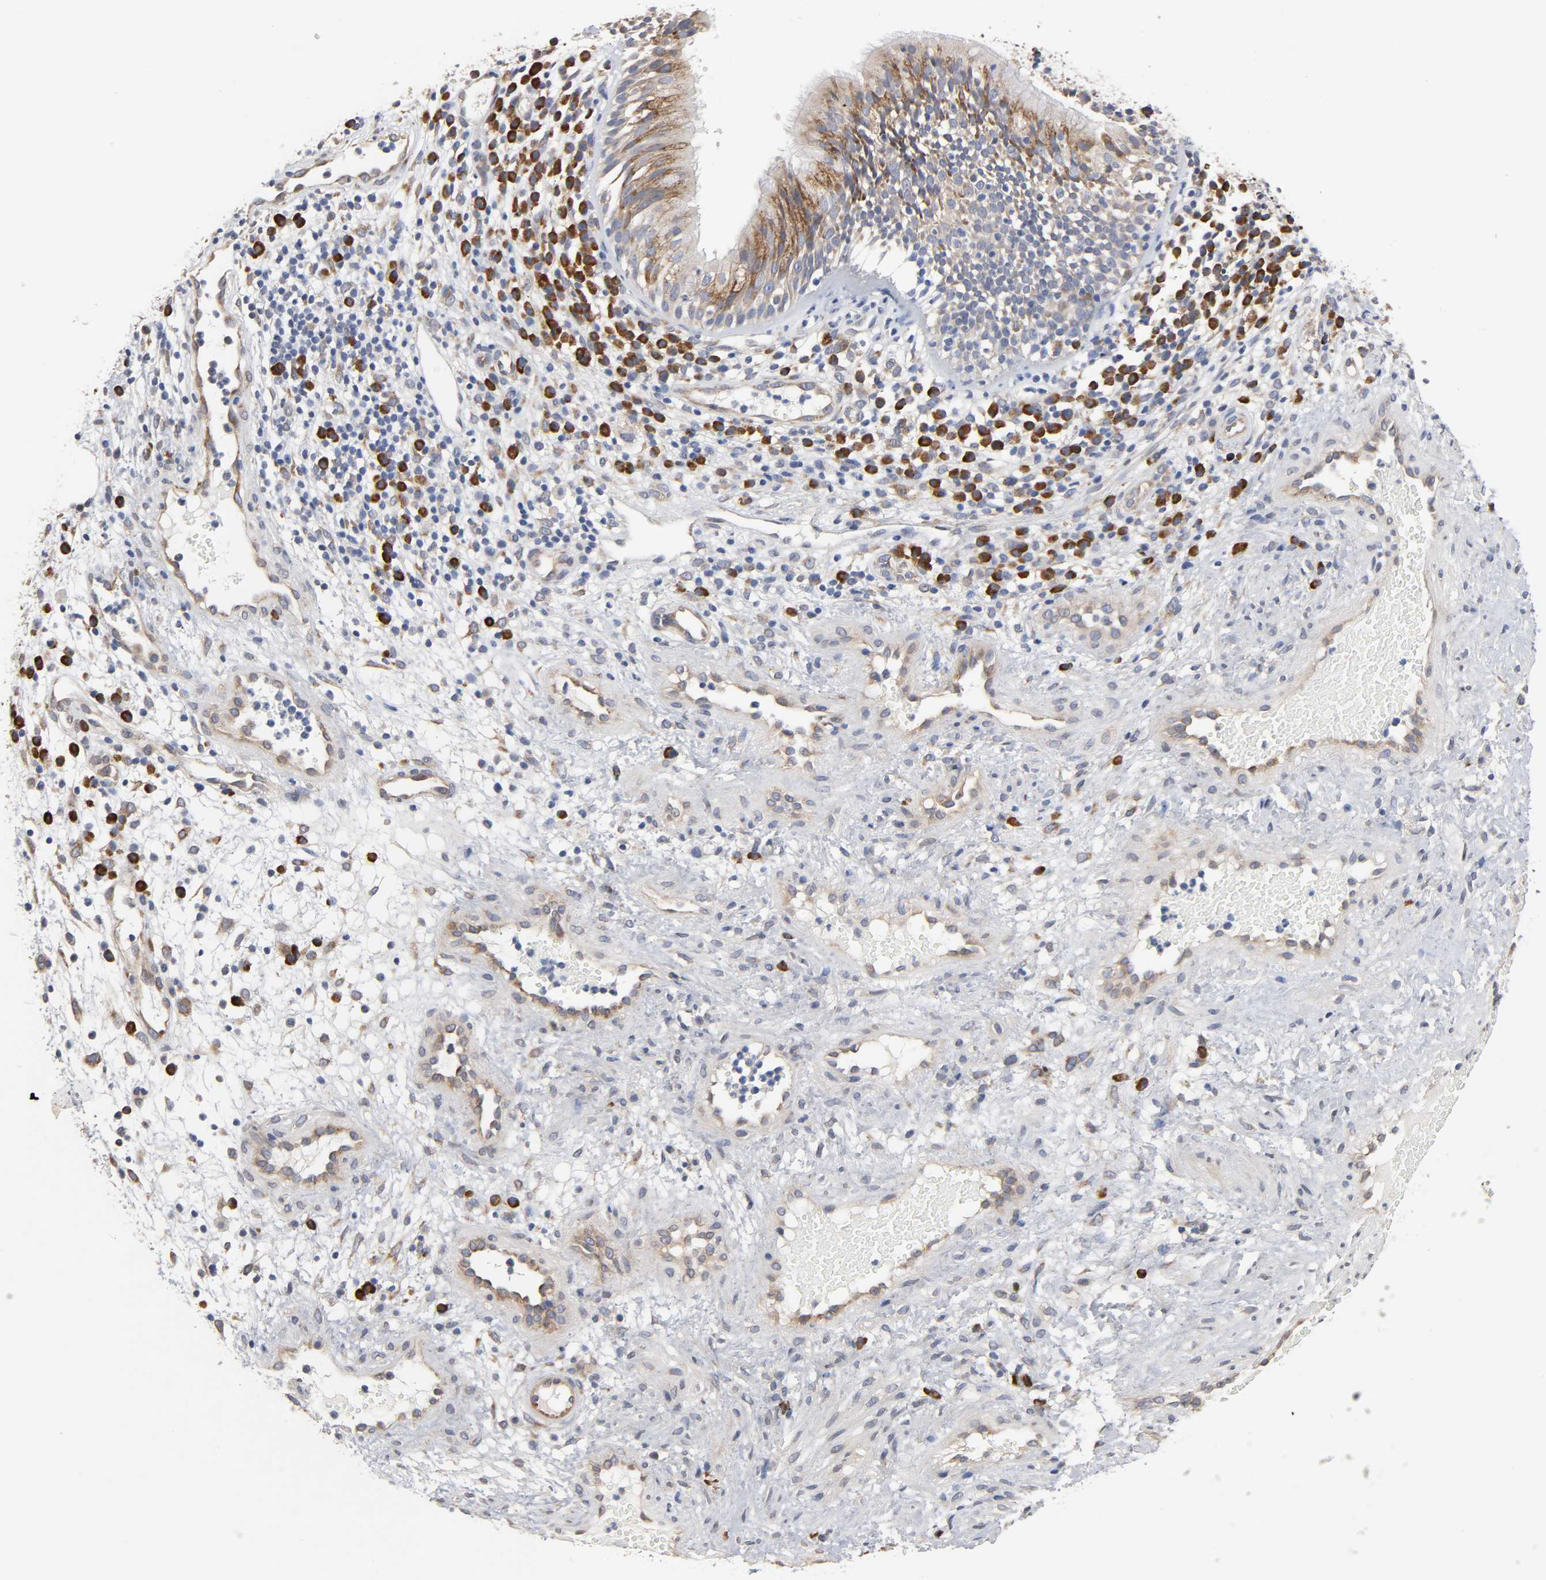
{"staining": {"intensity": "moderate", "quantity": "25%-75%", "location": "cytoplasmic/membranous"}, "tissue": "nasopharynx", "cell_type": "Respiratory epithelial cells", "image_type": "normal", "snomed": [{"axis": "morphology", "description": "Normal tissue, NOS"}, {"axis": "morphology", "description": "Inflammation, NOS"}, {"axis": "morphology", "description": "Malignant melanoma, Metastatic site"}, {"axis": "topography", "description": "Nasopharynx"}], "caption": "DAB immunohistochemical staining of benign nasopharynx displays moderate cytoplasmic/membranous protein staining in about 25%-75% of respiratory epithelial cells. The staining was performed using DAB (3,3'-diaminobenzidine) to visualize the protein expression in brown, while the nuclei were stained in blue with hematoxylin (Magnification: 20x).", "gene": "HDLBP", "patient": {"sex": "female", "age": 55}}